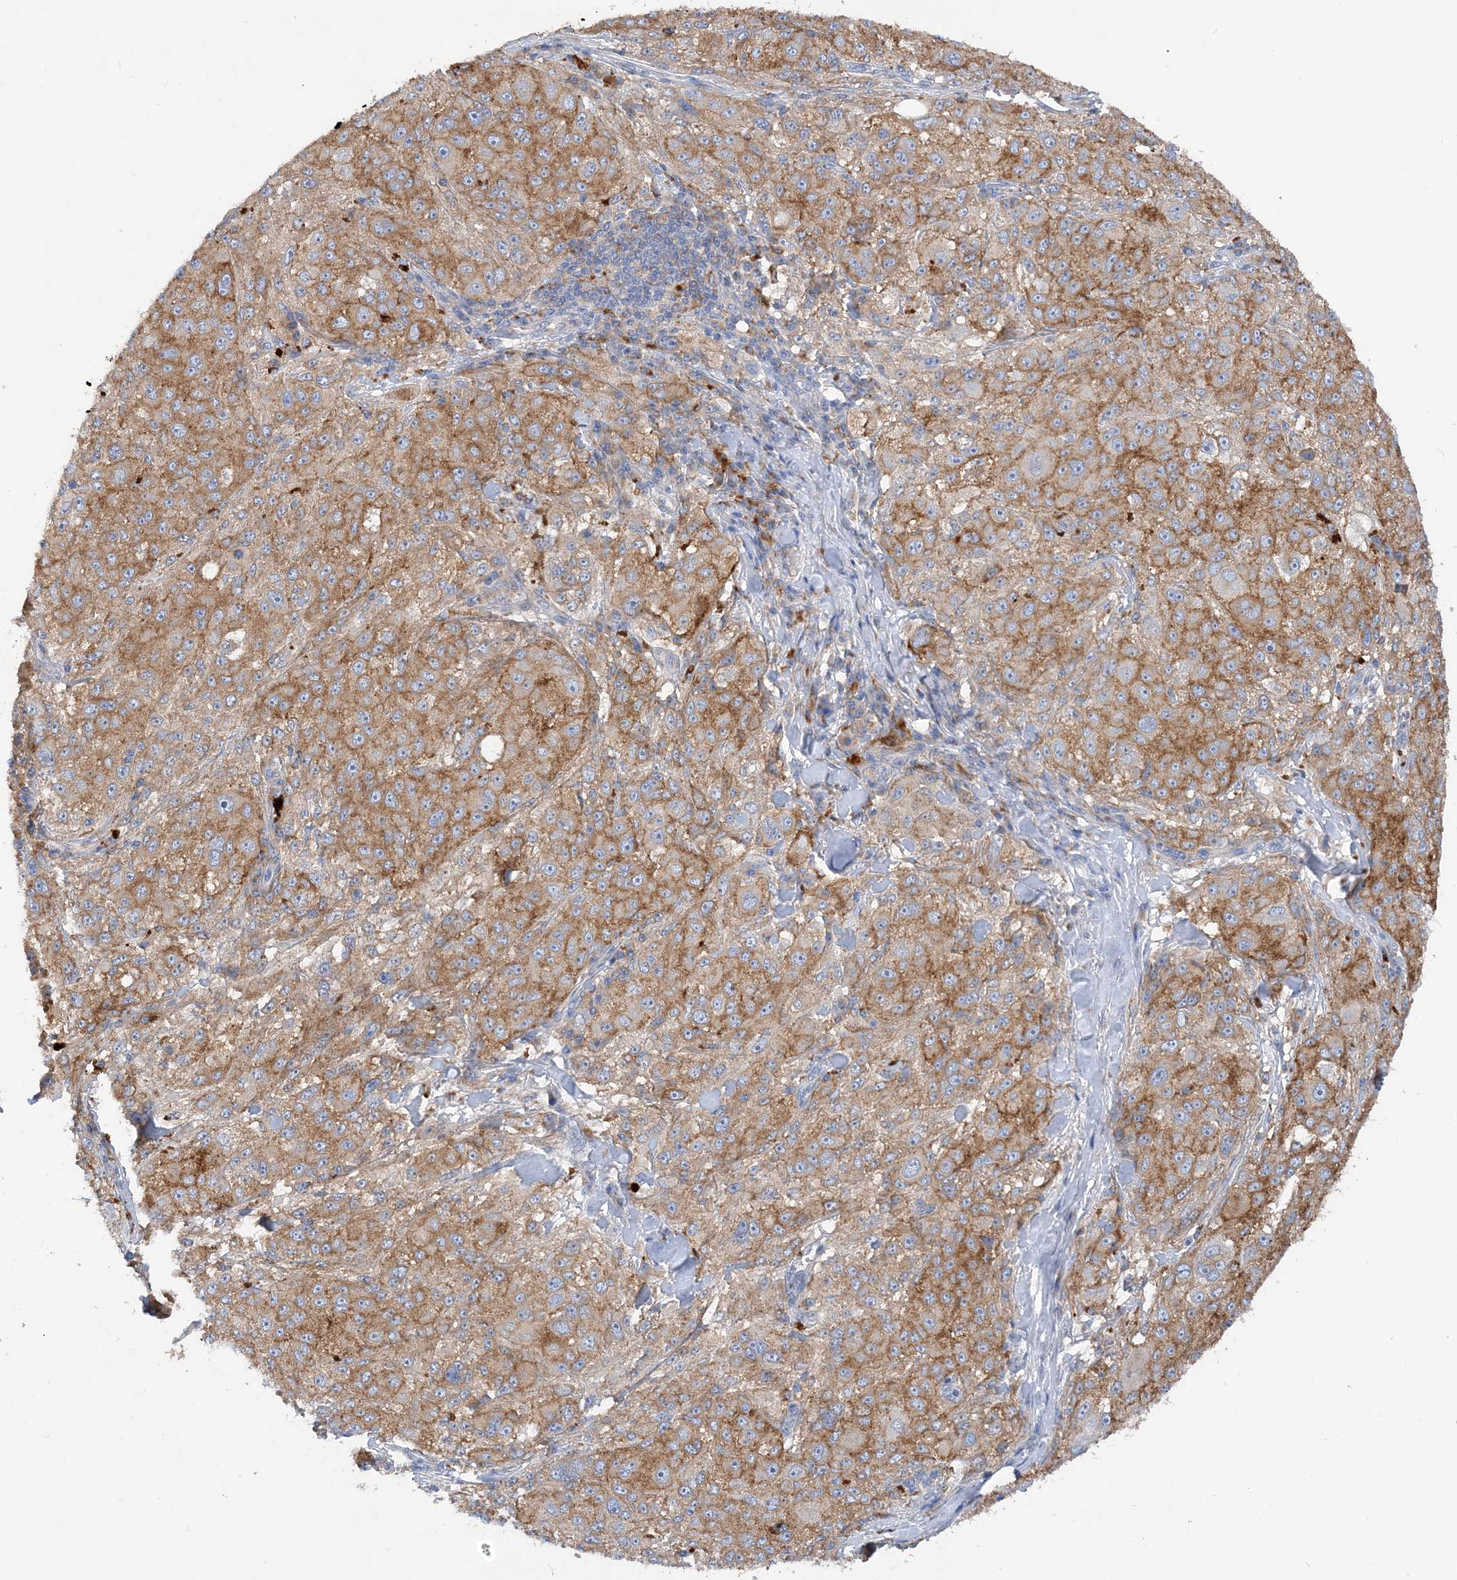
{"staining": {"intensity": "moderate", "quantity": ">75%", "location": "cytoplasmic/membranous"}, "tissue": "melanoma", "cell_type": "Tumor cells", "image_type": "cancer", "snomed": [{"axis": "morphology", "description": "Necrosis, NOS"}, {"axis": "morphology", "description": "Malignant melanoma, NOS"}, {"axis": "topography", "description": "Skin"}], "caption": "DAB (3,3'-diaminobenzidine) immunohistochemical staining of malignant melanoma exhibits moderate cytoplasmic/membranous protein expression in about >75% of tumor cells. (Stains: DAB (3,3'-diaminobenzidine) in brown, nuclei in blue, Microscopy: brightfield microscopy at high magnification).", "gene": "GRINA", "patient": {"sex": "female", "age": 87}}